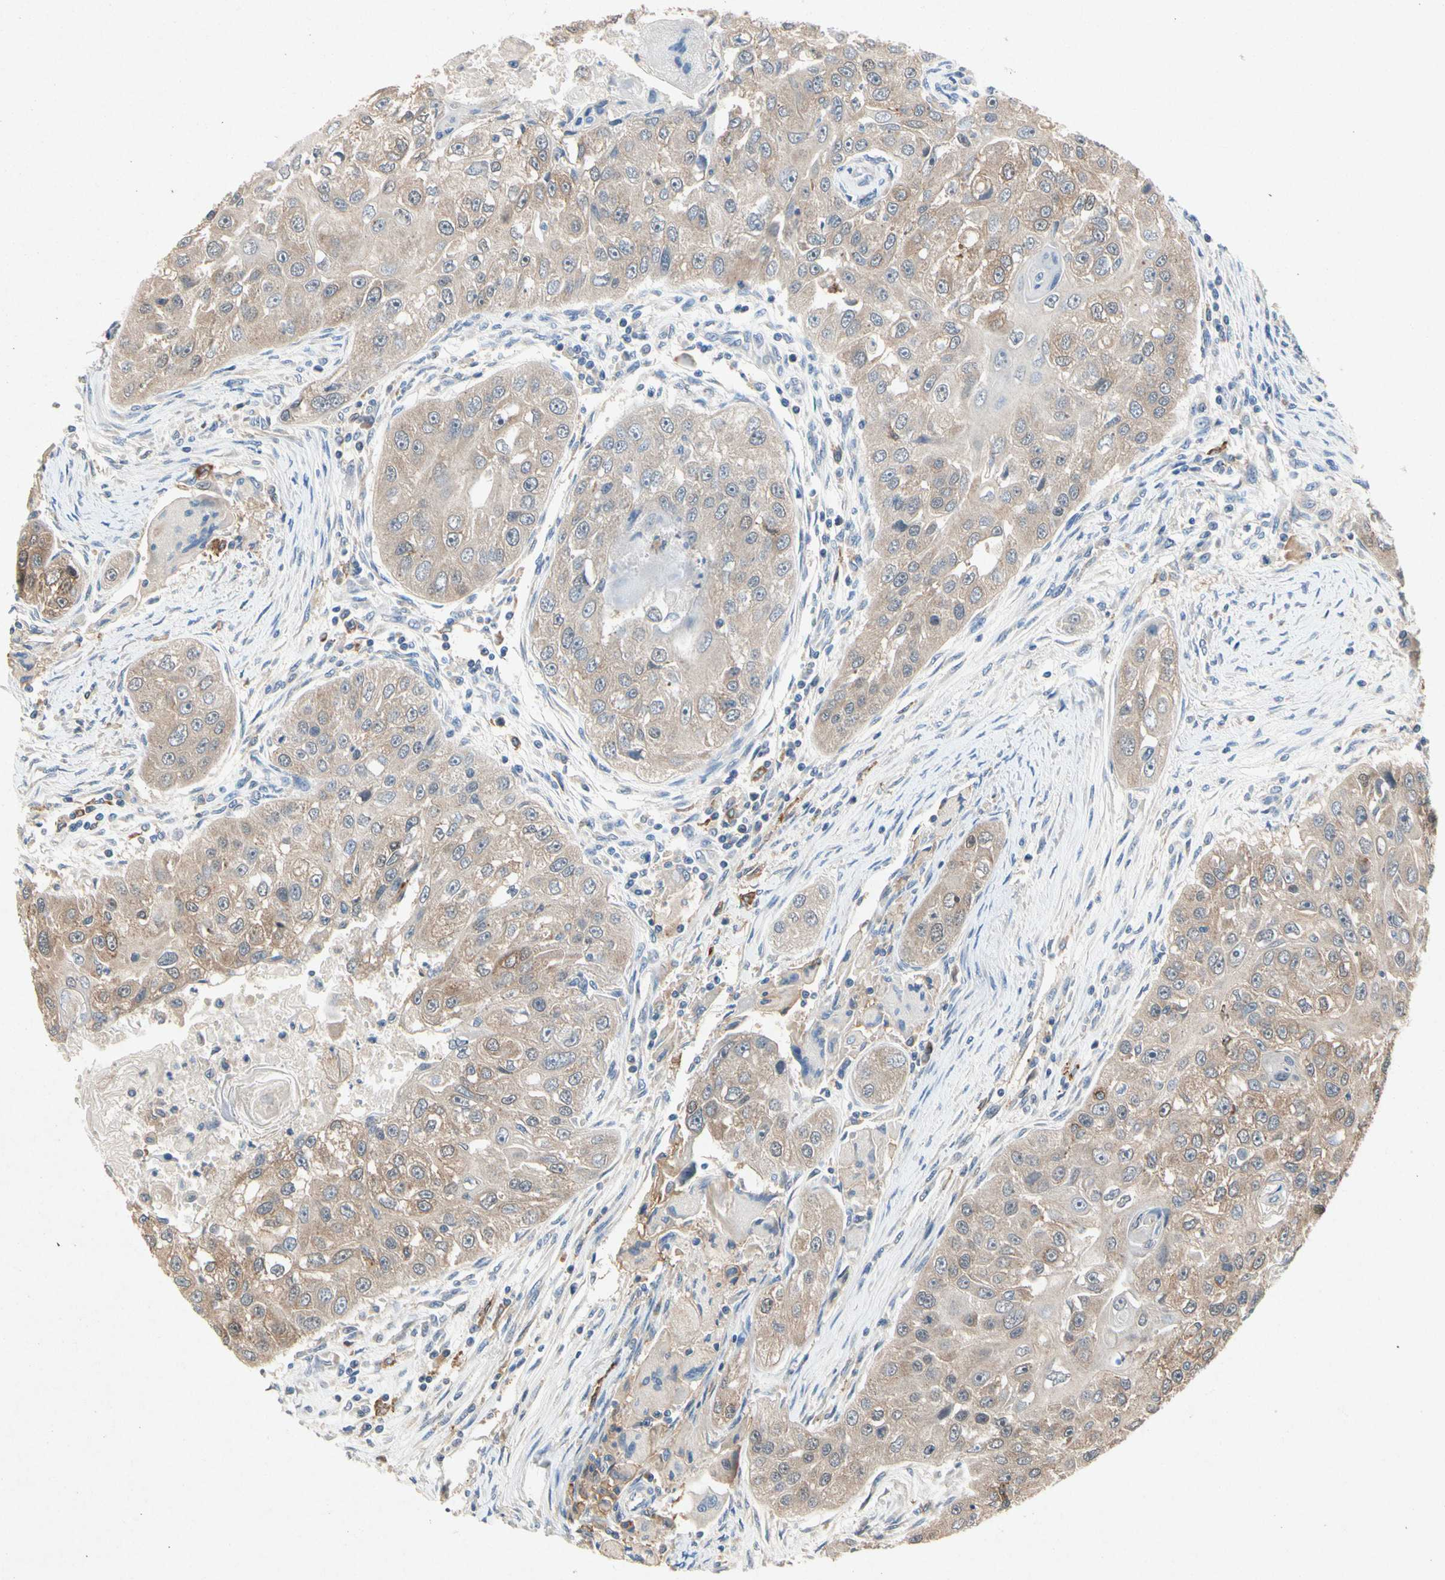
{"staining": {"intensity": "weak", "quantity": ">75%", "location": "cytoplasmic/membranous"}, "tissue": "head and neck cancer", "cell_type": "Tumor cells", "image_type": "cancer", "snomed": [{"axis": "morphology", "description": "Normal tissue, NOS"}, {"axis": "morphology", "description": "Squamous cell carcinoma, NOS"}, {"axis": "topography", "description": "Skeletal muscle"}, {"axis": "topography", "description": "Head-Neck"}], "caption": "Protein staining of head and neck squamous cell carcinoma tissue demonstrates weak cytoplasmic/membranous positivity in about >75% of tumor cells.", "gene": "RPS6KA1", "patient": {"sex": "male", "age": 51}}